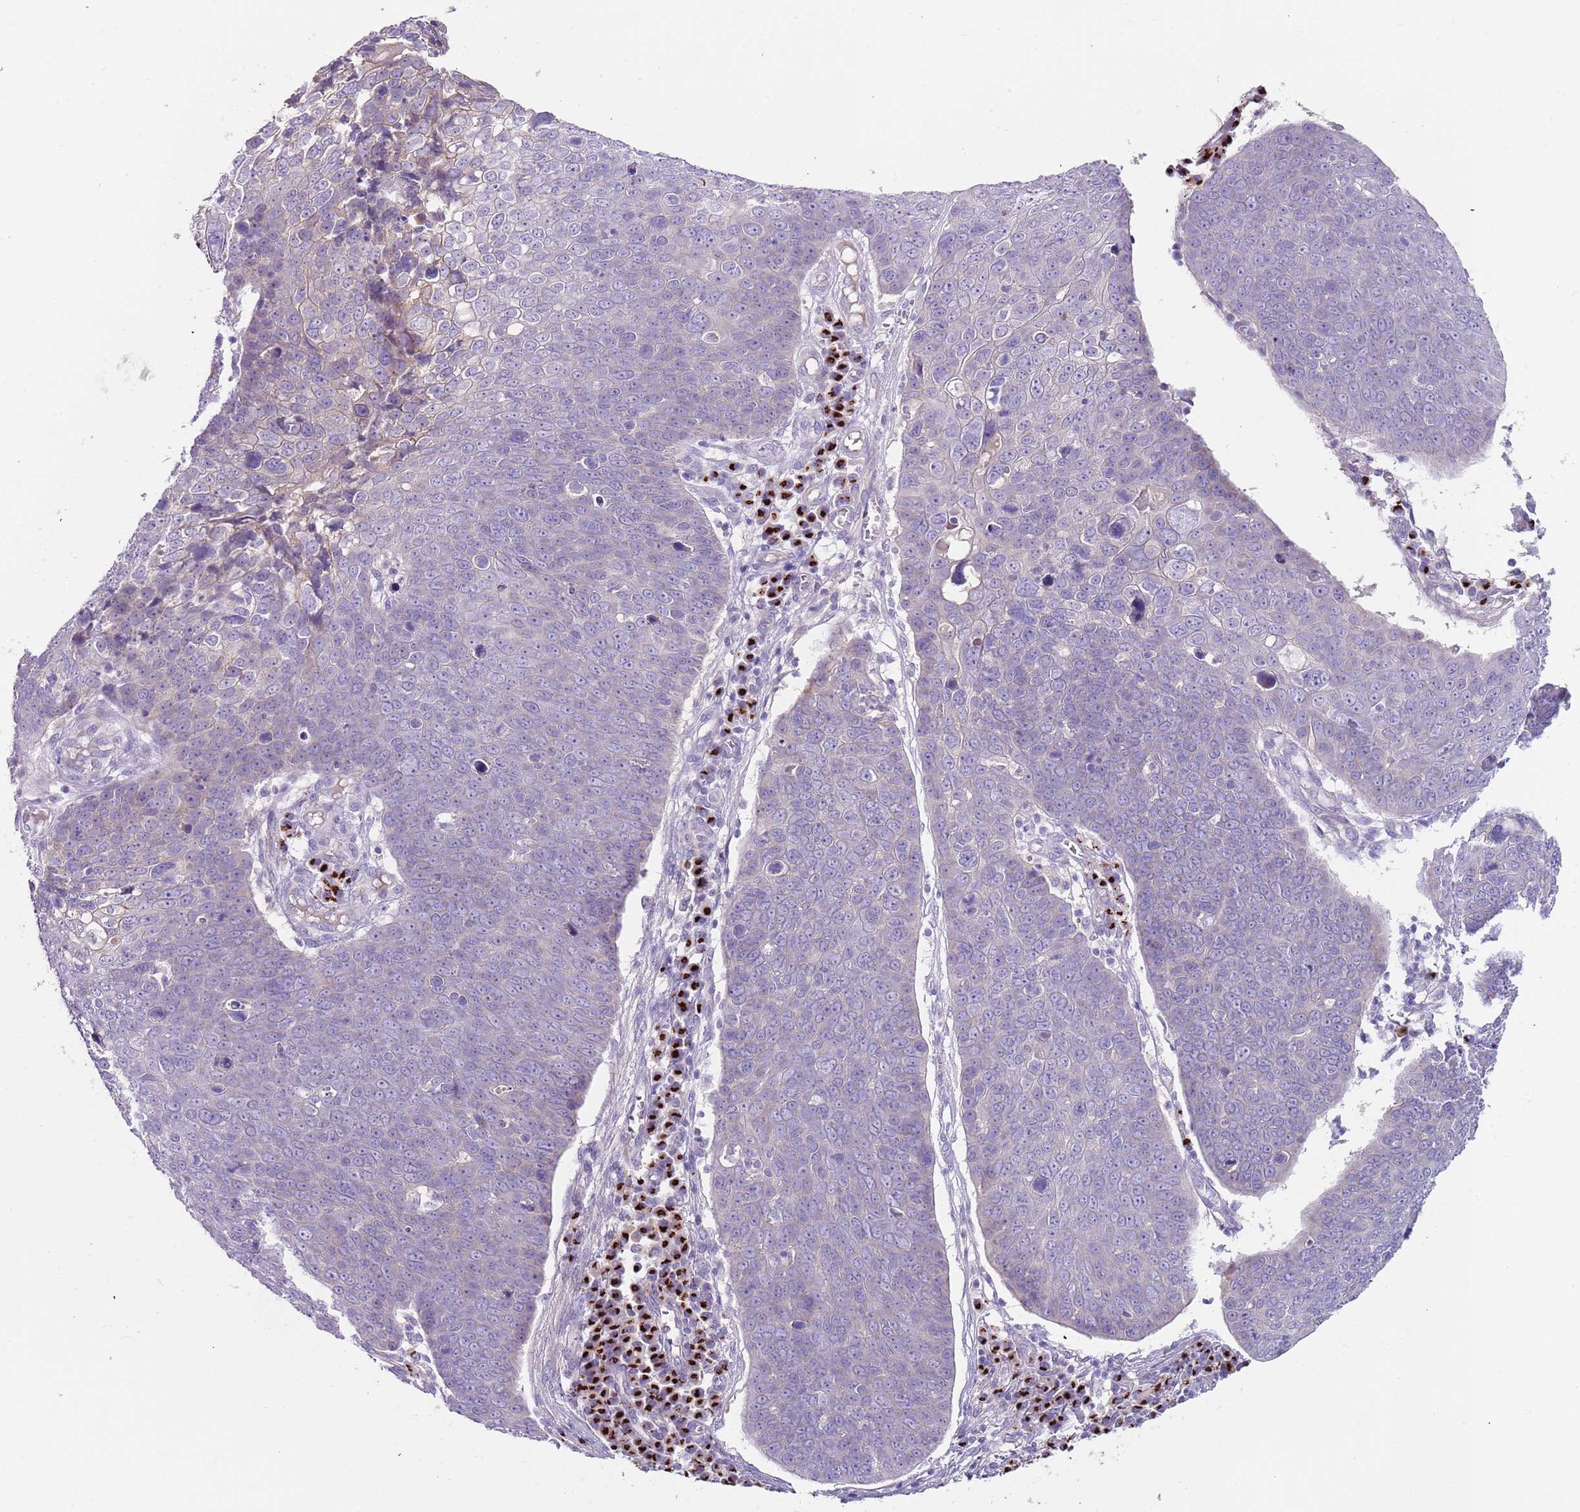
{"staining": {"intensity": "negative", "quantity": "none", "location": "none"}, "tissue": "skin cancer", "cell_type": "Tumor cells", "image_type": "cancer", "snomed": [{"axis": "morphology", "description": "Squamous cell carcinoma, NOS"}, {"axis": "topography", "description": "Skin"}], "caption": "This is a photomicrograph of immunohistochemistry staining of skin squamous cell carcinoma, which shows no staining in tumor cells.", "gene": "C2CD3", "patient": {"sex": "male", "age": 71}}